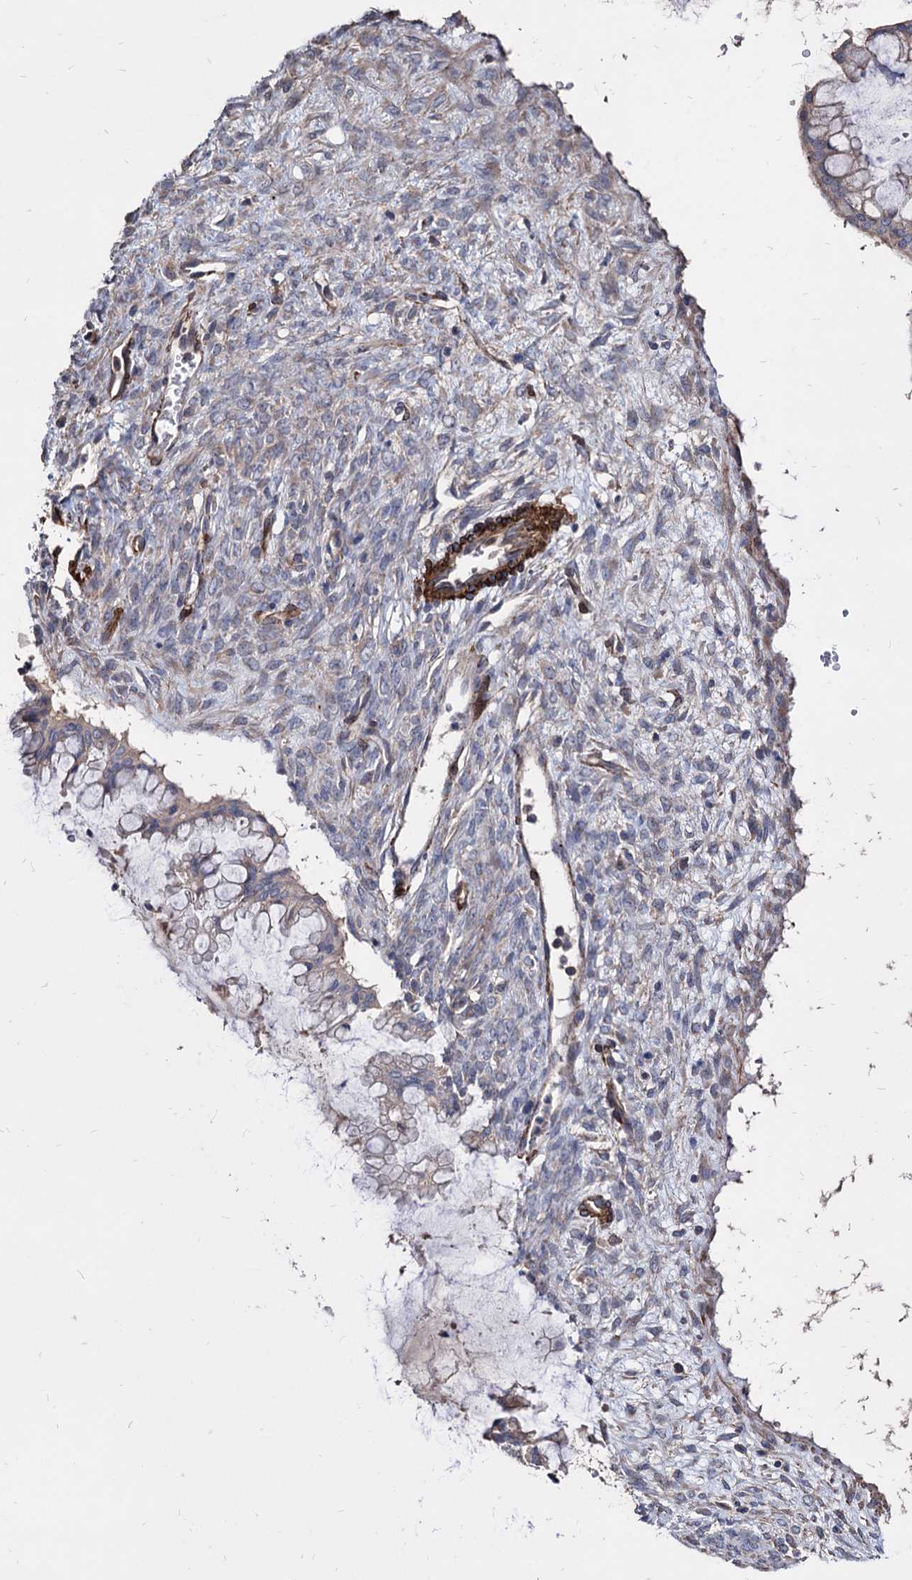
{"staining": {"intensity": "moderate", "quantity": "<25%", "location": "cytoplasmic/membranous"}, "tissue": "ovarian cancer", "cell_type": "Tumor cells", "image_type": "cancer", "snomed": [{"axis": "morphology", "description": "Cystadenocarcinoma, mucinous, NOS"}, {"axis": "topography", "description": "Ovary"}], "caption": "Tumor cells exhibit low levels of moderate cytoplasmic/membranous expression in approximately <25% of cells in human ovarian cancer (mucinous cystadenocarcinoma).", "gene": "WDR11", "patient": {"sex": "female", "age": 73}}